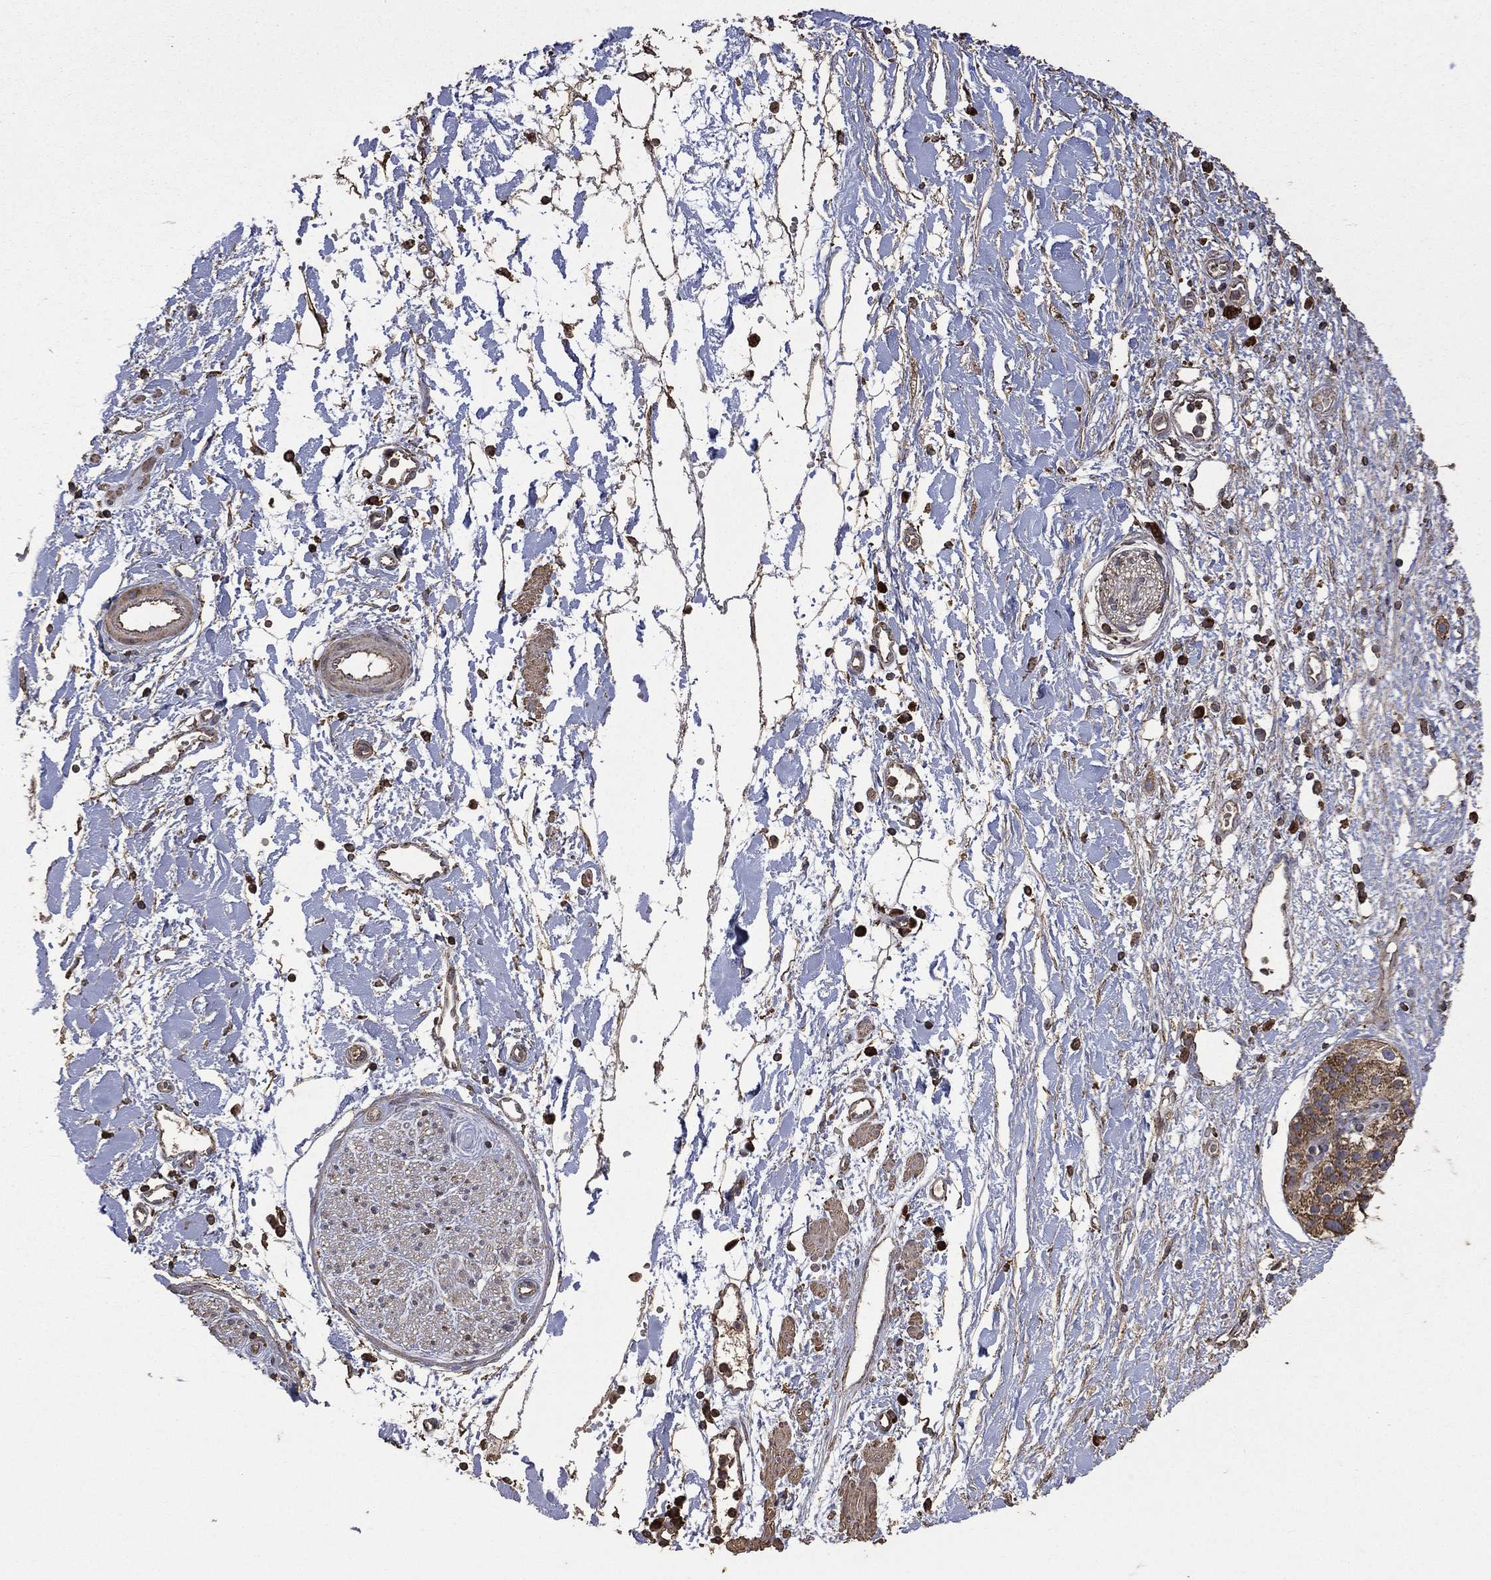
{"staining": {"intensity": "negative", "quantity": "none", "location": "none"}, "tissue": "adipose tissue", "cell_type": "Adipocytes", "image_type": "normal", "snomed": [{"axis": "morphology", "description": "Normal tissue, NOS"}, {"axis": "morphology", "description": "Adenocarcinoma, NOS"}, {"axis": "topography", "description": "Pancreas"}, {"axis": "topography", "description": "Peripheral nerve tissue"}], "caption": "The histopathology image exhibits no significant expression in adipocytes of adipose tissue. (IHC, brightfield microscopy, high magnification).", "gene": "METTL27", "patient": {"sex": "male", "age": 61}}